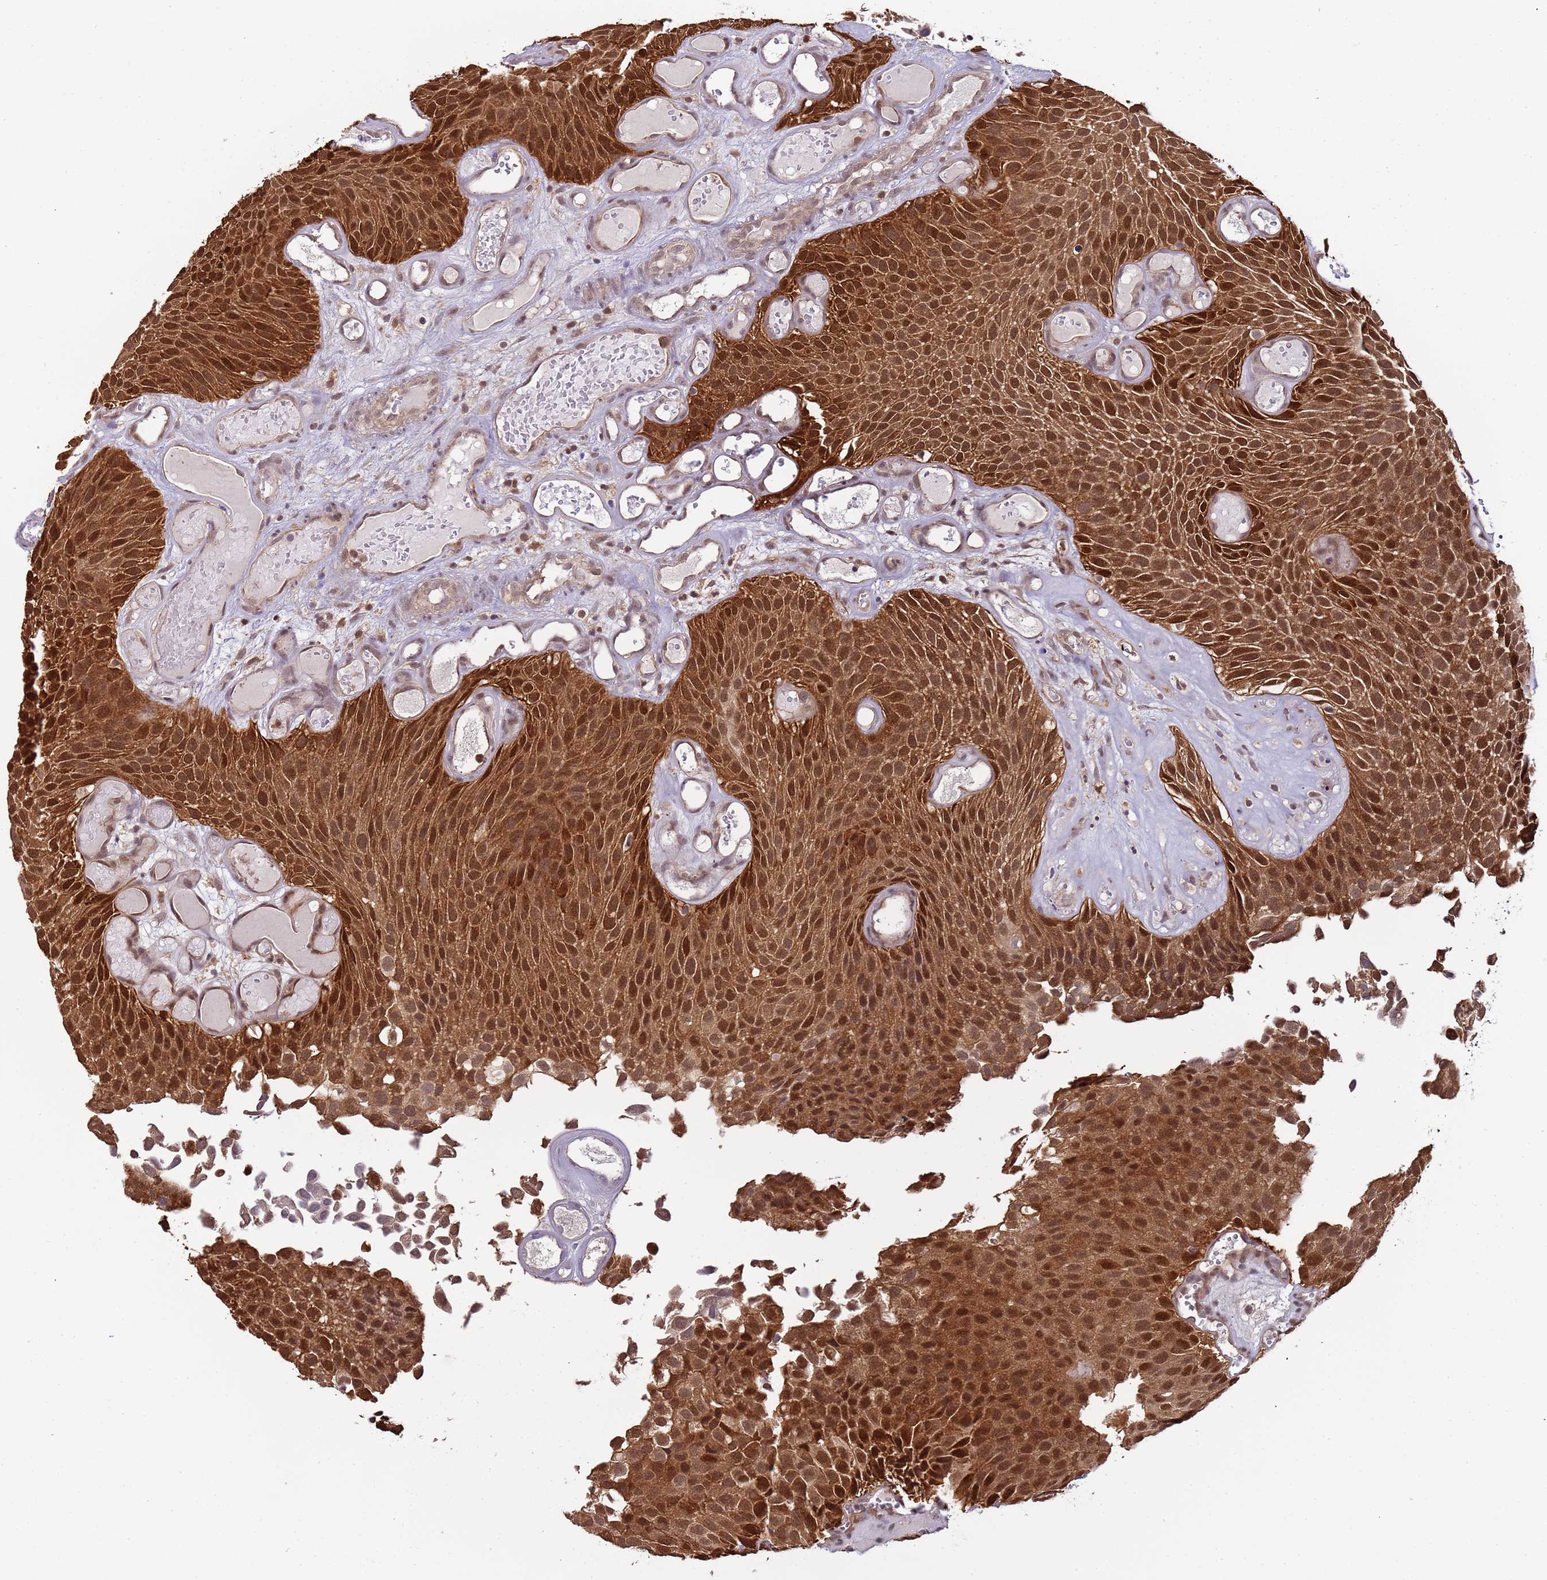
{"staining": {"intensity": "strong", "quantity": ">75%", "location": "cytoplasmic/membranous,nuclear"}, "tissue": "urothelial cancer", "cell_type": "Tumor cells", "image_type": "cancer", "snomed": [{"axis": "morphology", "description": "Urothelial carcinoma, Low grade"}, {"axis": "topography", "description": "Urinary bladder"}], "caption": "Immunohistochemistry (DAB (3,3'-diaminobenzidine)) staining of human urothelial cancer reveals strong cytoplasmic/membranous and nuclear protein positivity in about >75% of tumor cells. The protein of interest is stained brown, and the nuclei are stained in blue (DAB (3,3'-diaminobenzidine) IHC with brightfield microscopy, high magnification).", "gene": "ZBTB5", "patient": {"sex": "male", "age": 89}}